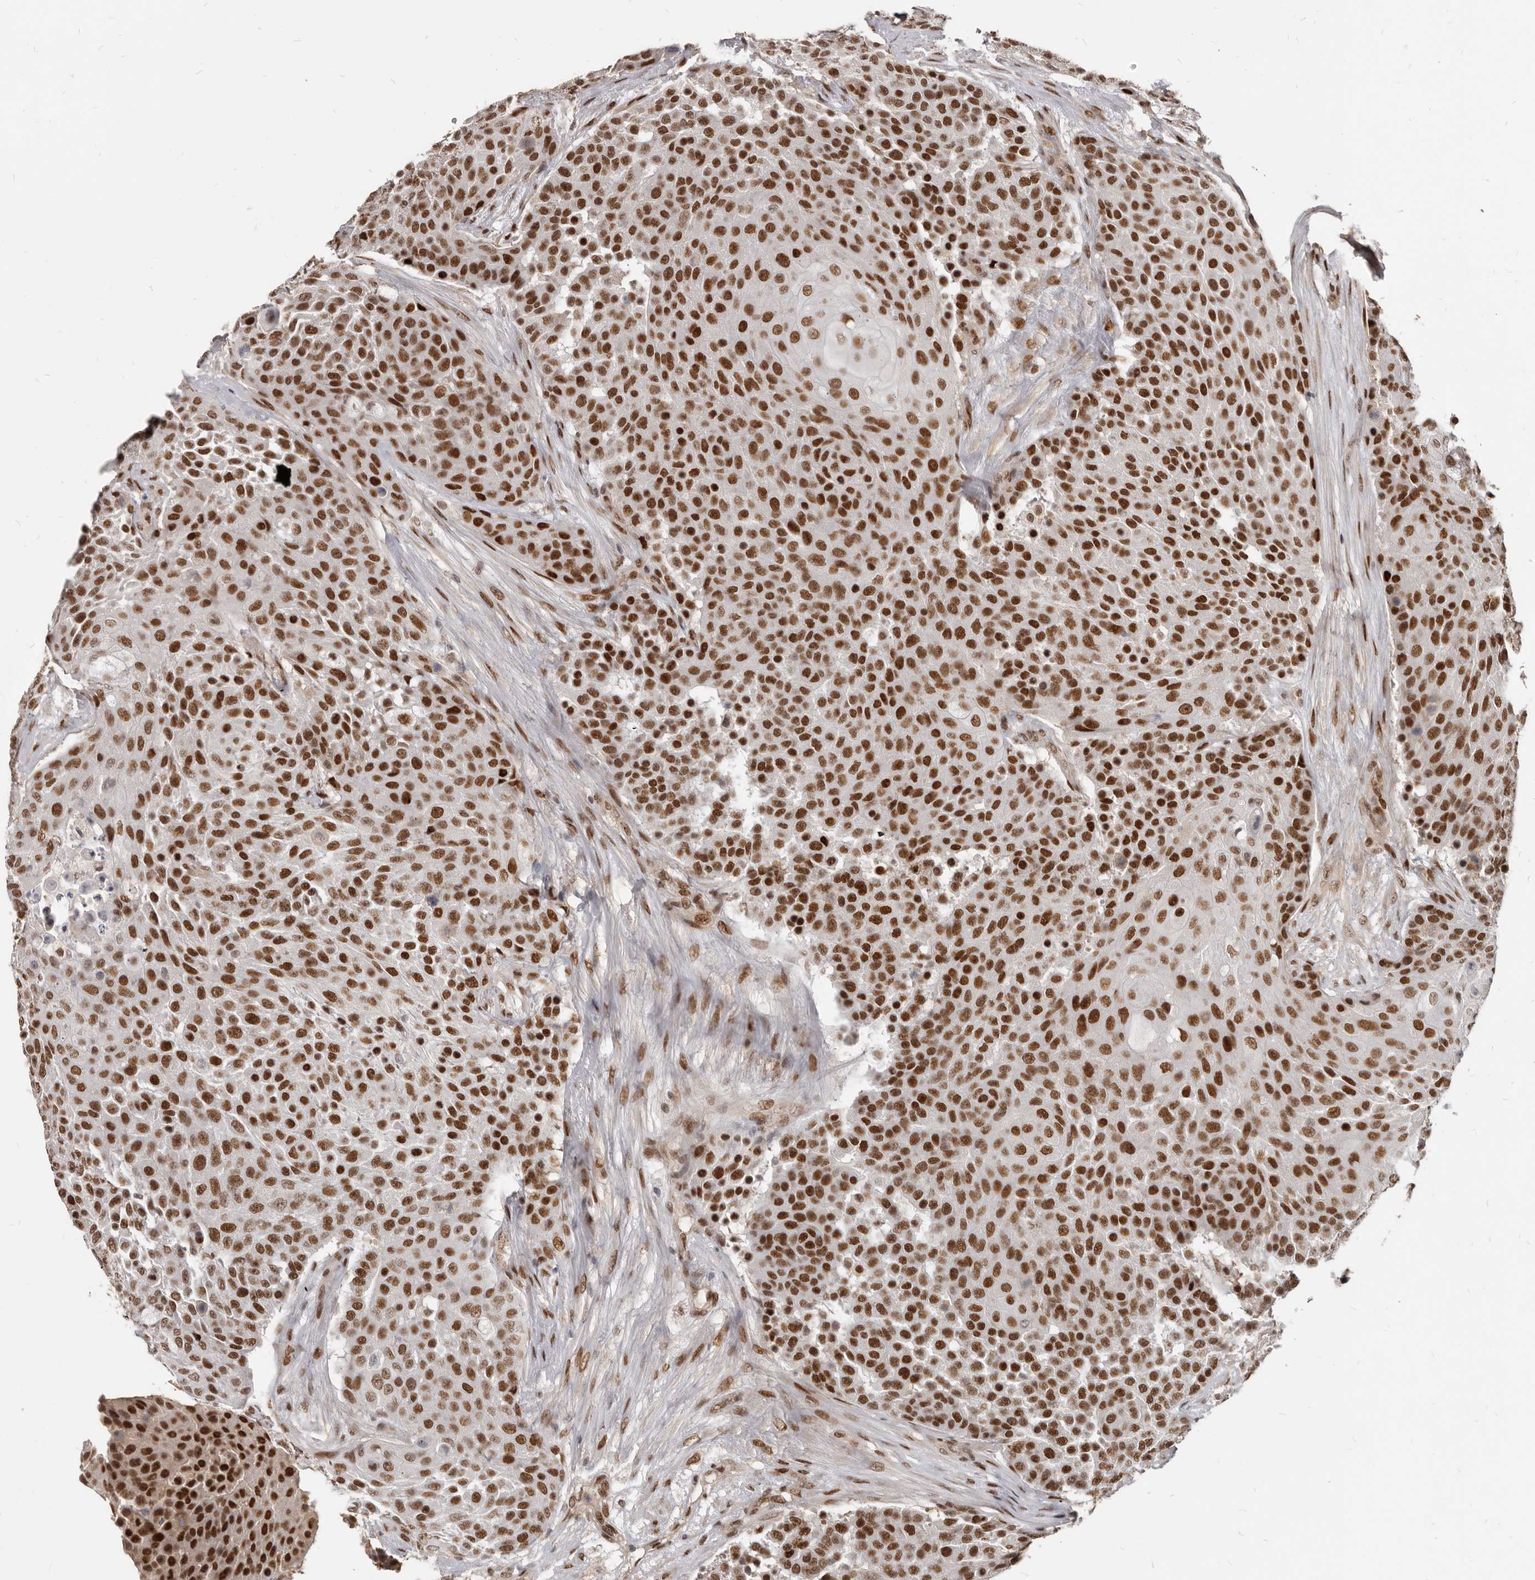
{"staining": {"intensity": "strong", "quantity": ">75%", "location": "nuclear"}, "tissue": "urothelial cancer", "cell_type": "Tumor cells", "image_type": "cancer", "snomed": [{"axis": "morphology", "description": "Urothelial carcinoma, High grade"}, {"axis": "topography", "description": "Urinary bladder"}], "caption": "Urothelial carcinoma (high-grade) stained with a protein marker exhibits strong staining in tumor cells.", "gene": "ATF5", "patient": {"sex": "female", "age": 63}}